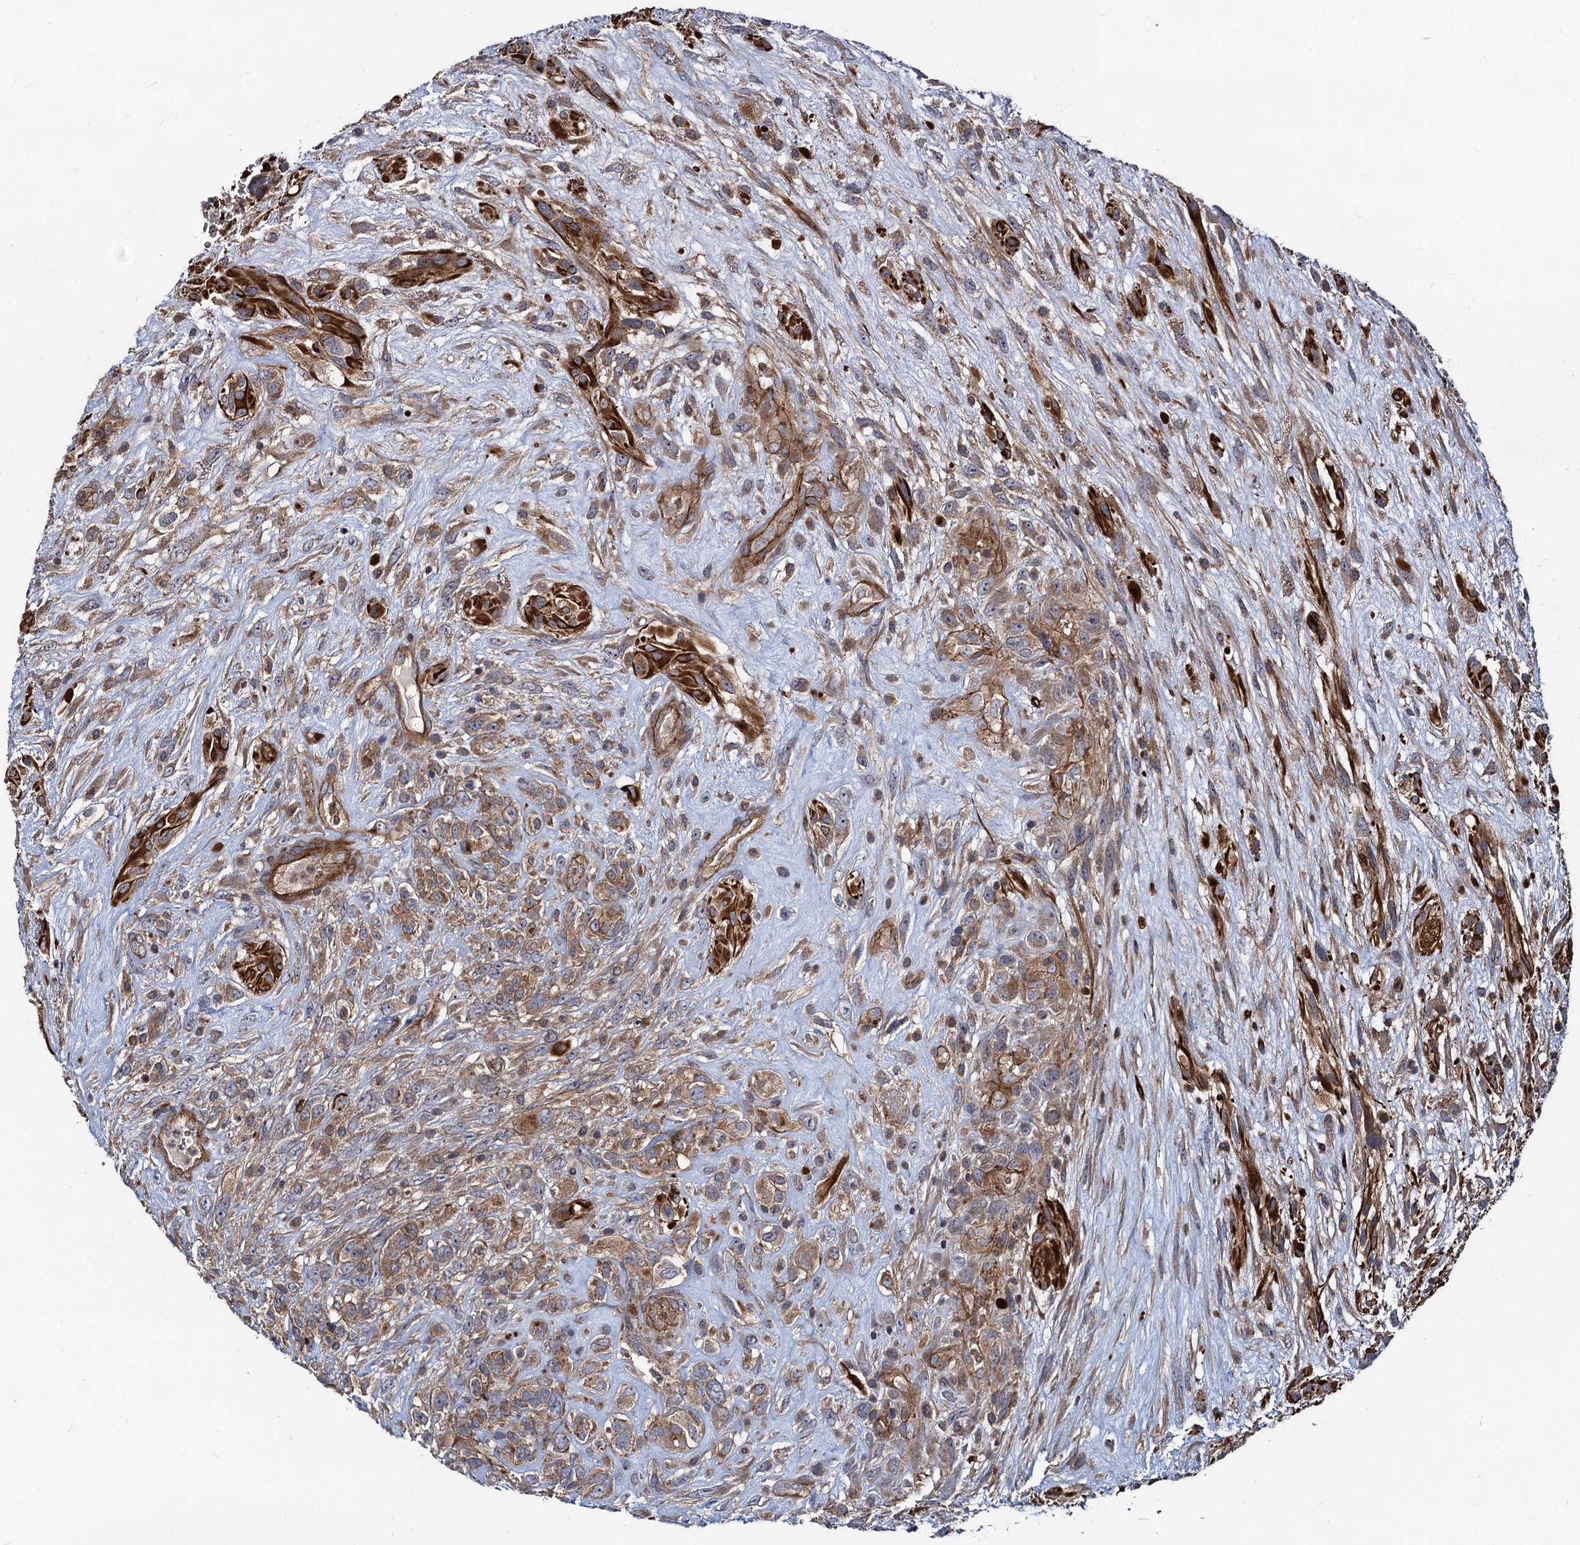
{"staining": {"intensity": "moderate", "quantity": ">75%", "location": "cytoplasmic/membranous"}, "tissue": "glioma", "cell_type": "Tumor cells", "image_type": "cancer", "snomed": [{"axis": "morphology", "description": "Glioma, malignant, High grade"}, {"axis": "topography", "description": "Brain"}], "caption": "High-magnification brightfield microscopy of high-grade glioma (malignant) stained with DAB (3,3'-diaminobenzidine) (brown) and counterstained with hematoxylin (blue). tumor cells exhibit moderate cytoplasmic/membranous expression is identified in about>75% of cells.", "gene": "KXD1", "patient": {"sex": "male", "age": 61}}